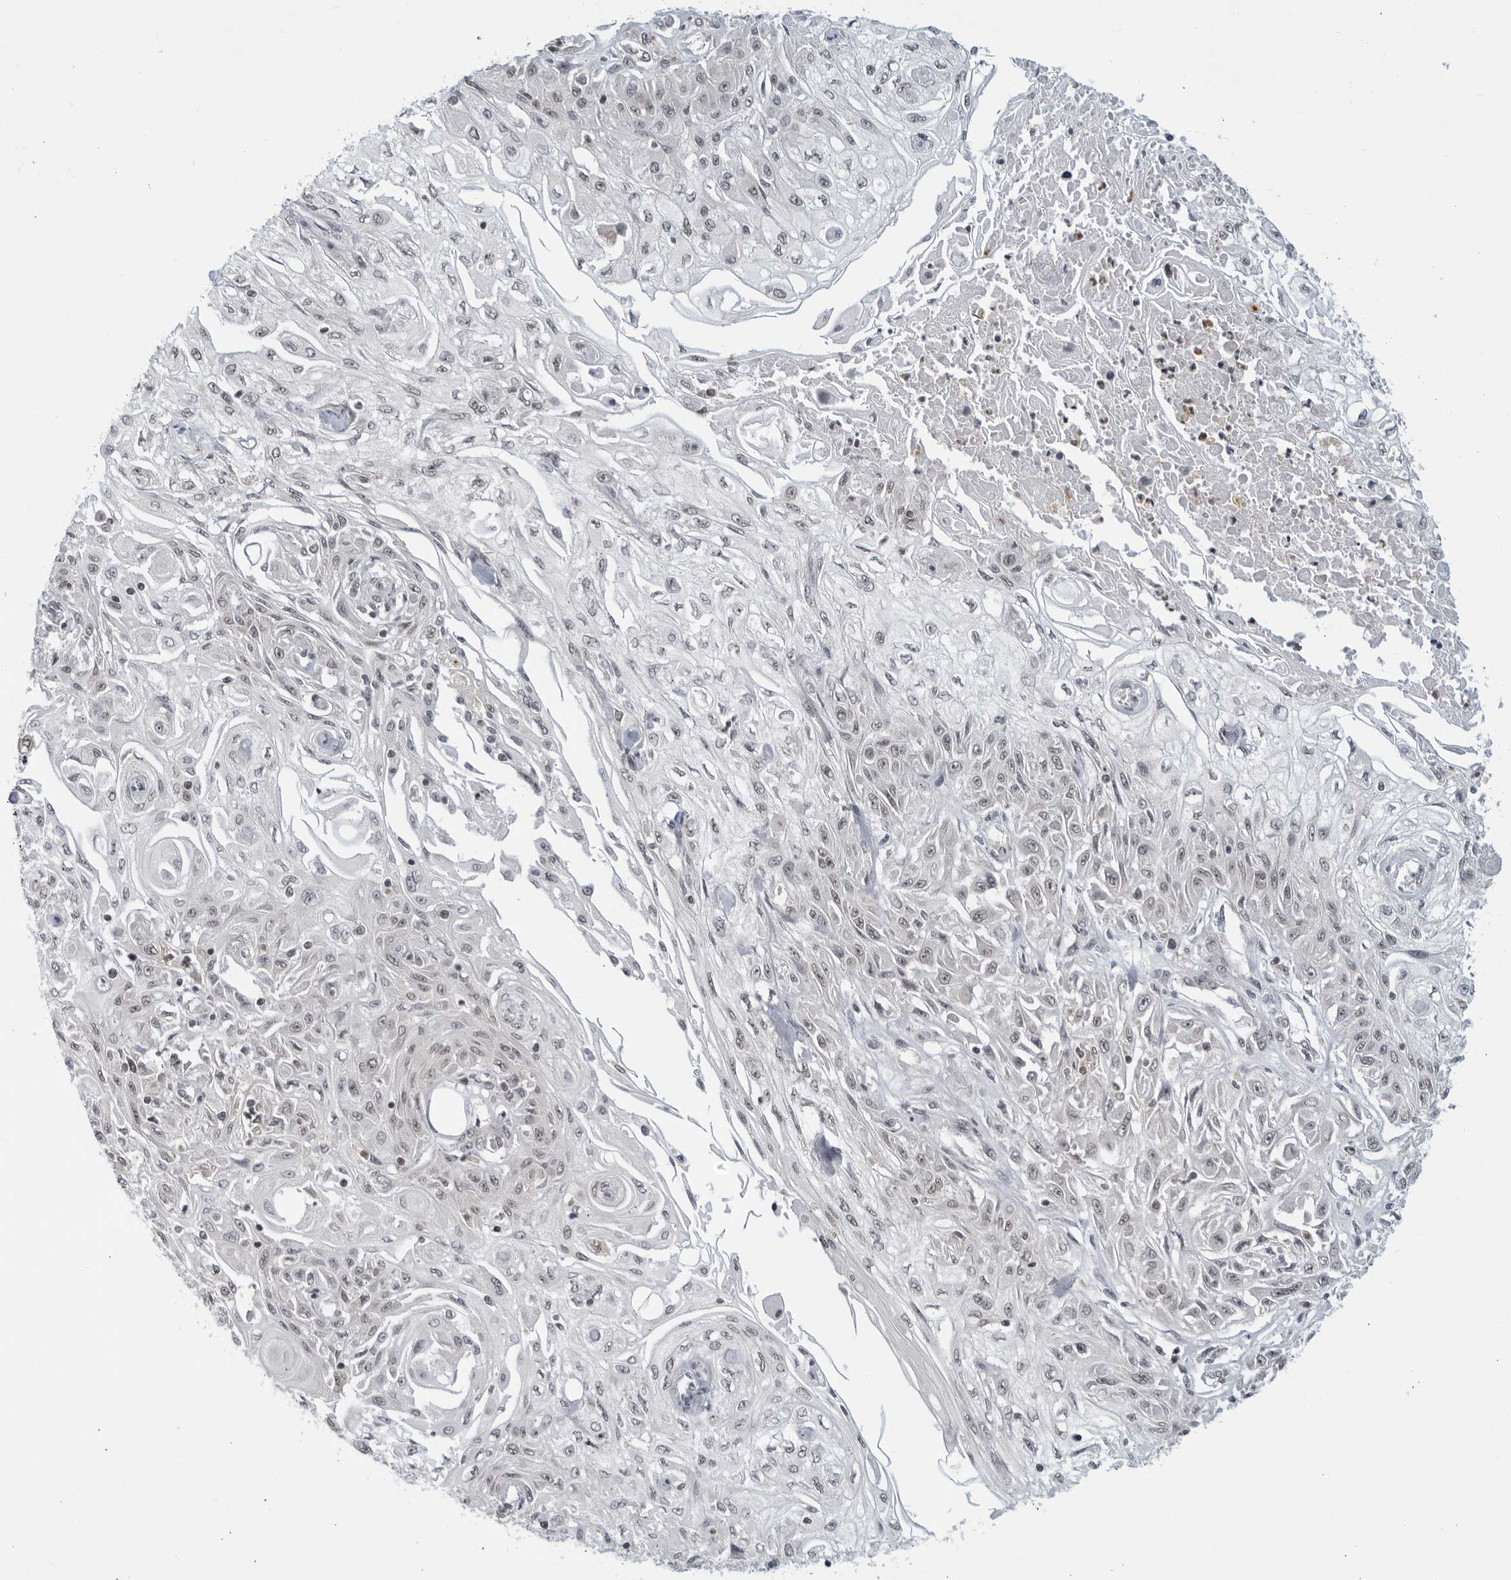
{"staining": {"intensity": "weak", "quantity": "<25%", "location": "nuclear"}, "tissue": "skin cancer", "cell_type": "Tumor cells", "image_type": "cancer", "snomed": [{"axis": "morphology", "description": "Squamous cell carcinoma, NOS"}, {"axis": "morphology", "description": "Squamous cell carcinoma, metastatic, NOS"}, {"axis": "topography", "description": "Skin"}, {"axis": "topography", "description": "Lymph node"}], "caption": "This is a micrograph of immunohistochemistry (IHC) staining of metastatic squamous cell carcinoma (skin), which shows no staining in tumor cells.", "gene": "CC2D1B", "patient": {"sex": "male", "age": 75}}